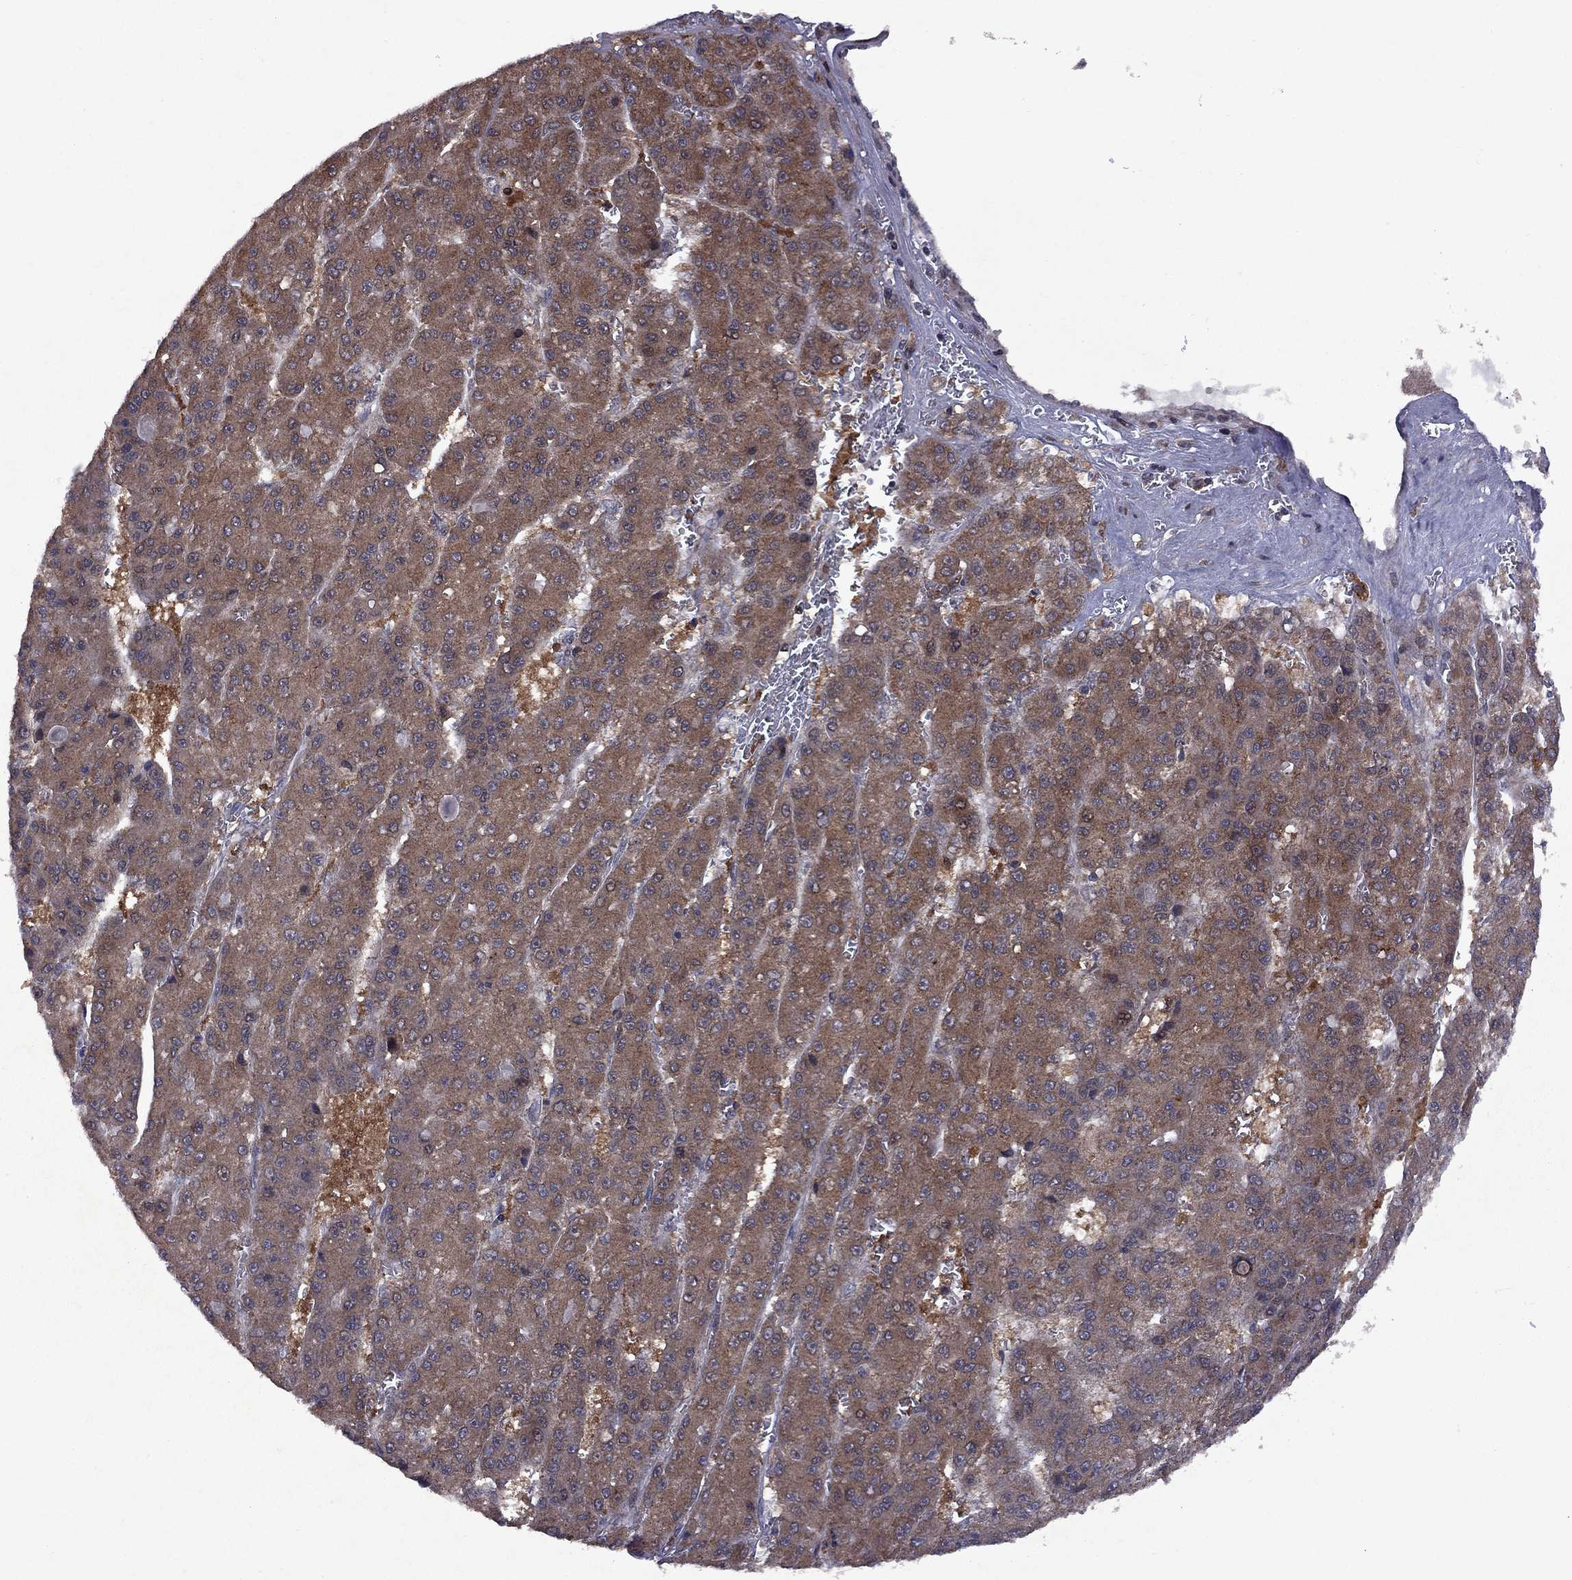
{"staining": {"intensity": "strong", "quantity": "25%-75%", "location": "cytoplasmic/membranous"}, "tissue": "liver cancer", "cell_type": "Tumor cells", "image_type": "cancer", "snomed": [{"axis": "morphology", "description": "Carcinoma, Hepatocellular, NOS"}, {"axis": "topography", "description": "Liver"}], "caption": "A brown stain highlights strong cytoplasmic/membranous positivity of a protein in human hepatocellular carcinoma (liver) tumor cells.", "gene": "IPP", "patient": {"sex": "male", "age": 70}}